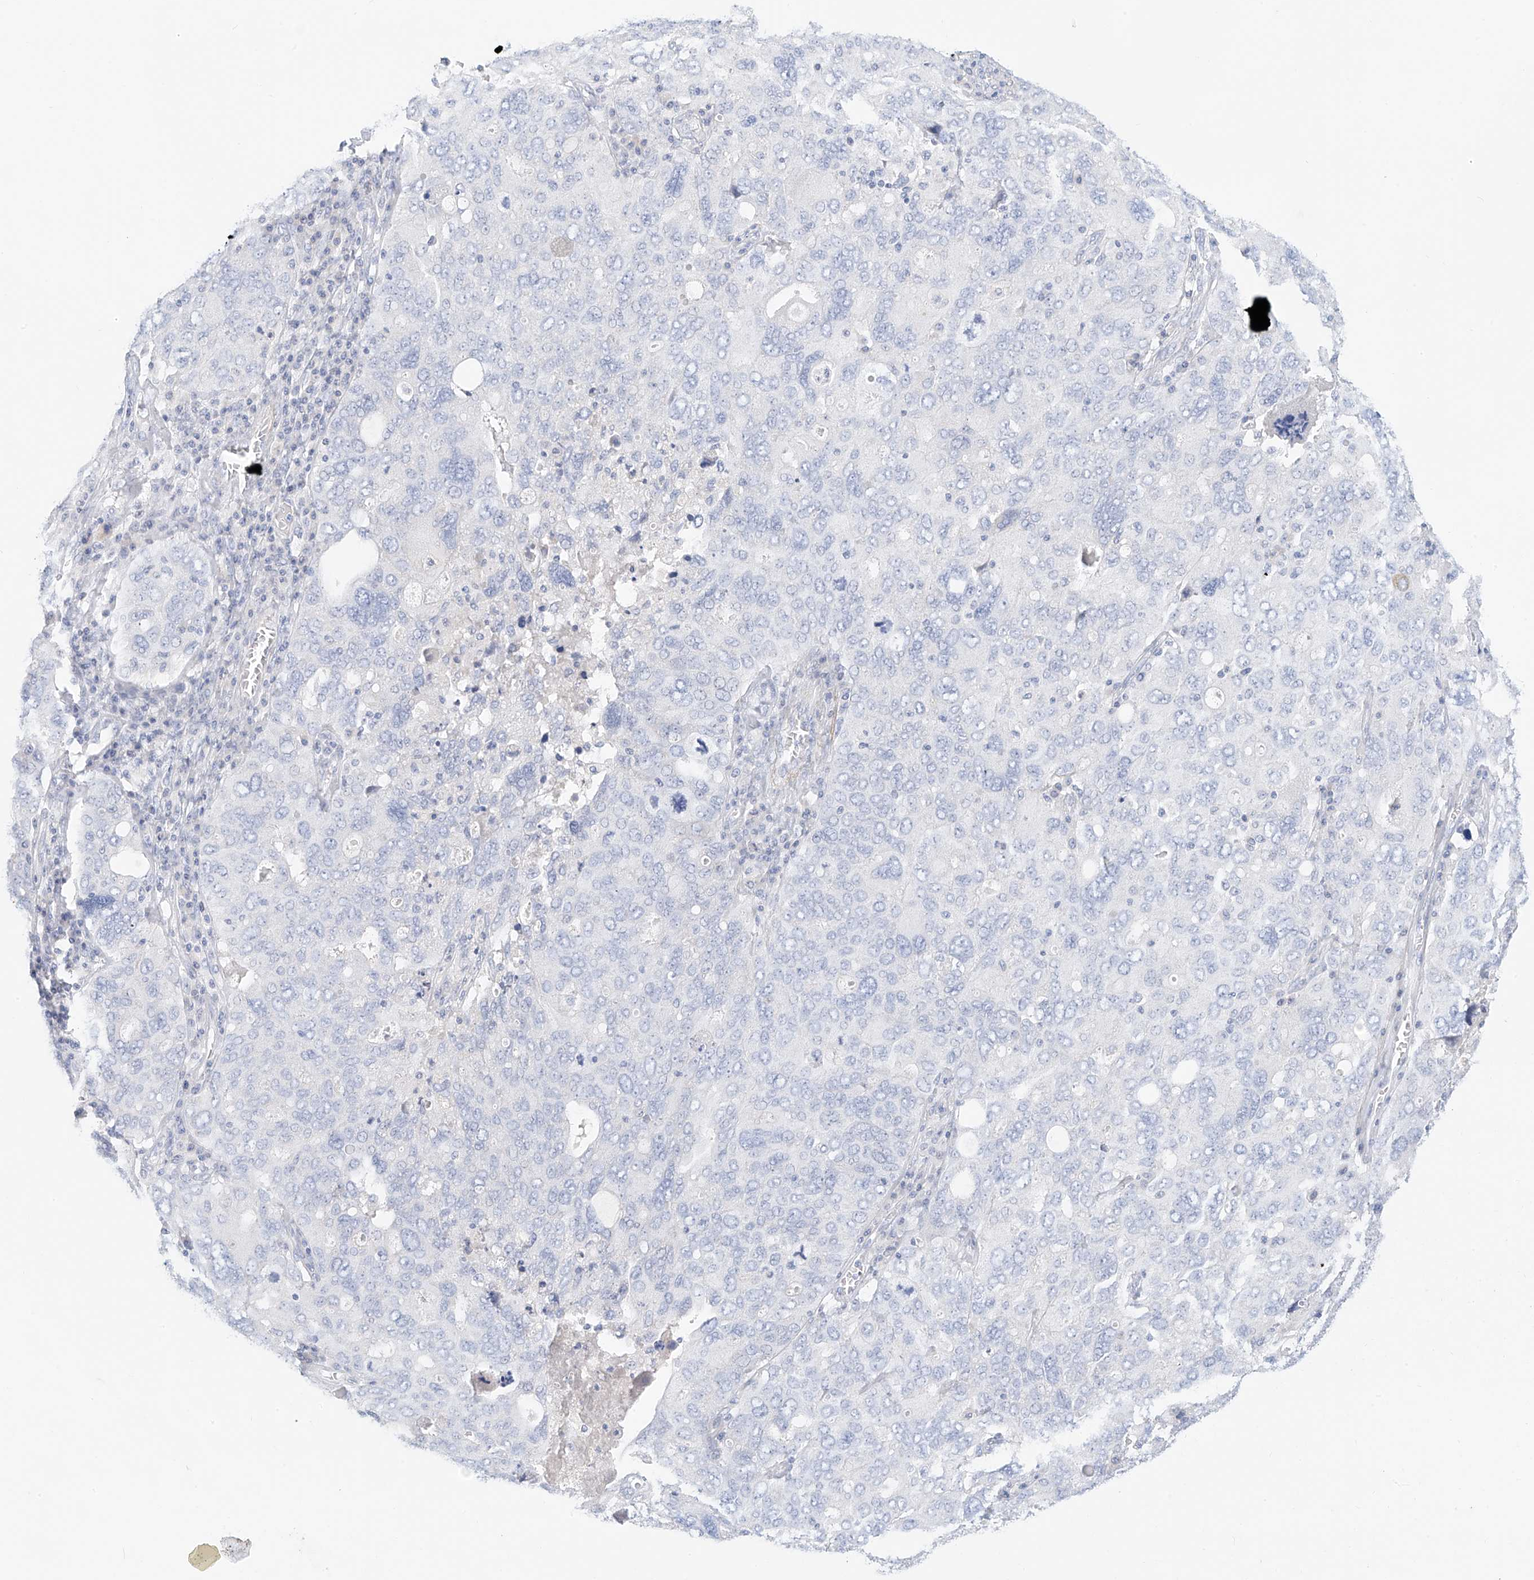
{"staining": {"intensity": "negative", "quantity": "none", "location": "none"}, "tissue": "ovarian cancer", "cell_type": "Tumor cells", "image_type": "cancer", "snomed": [{"axis": "morphology", "description": "Carcinoma, endometroid"}, {"axis": "topography", "description": "Ovary"}], "caption": "IHC image of human endometroid carcinoma (ovarian) stained for a protein (brown), which demonstrates no positivity in tumor cells.", "gene": "ST3GAL5", "patient": {"sex": "female", "age": 62}}